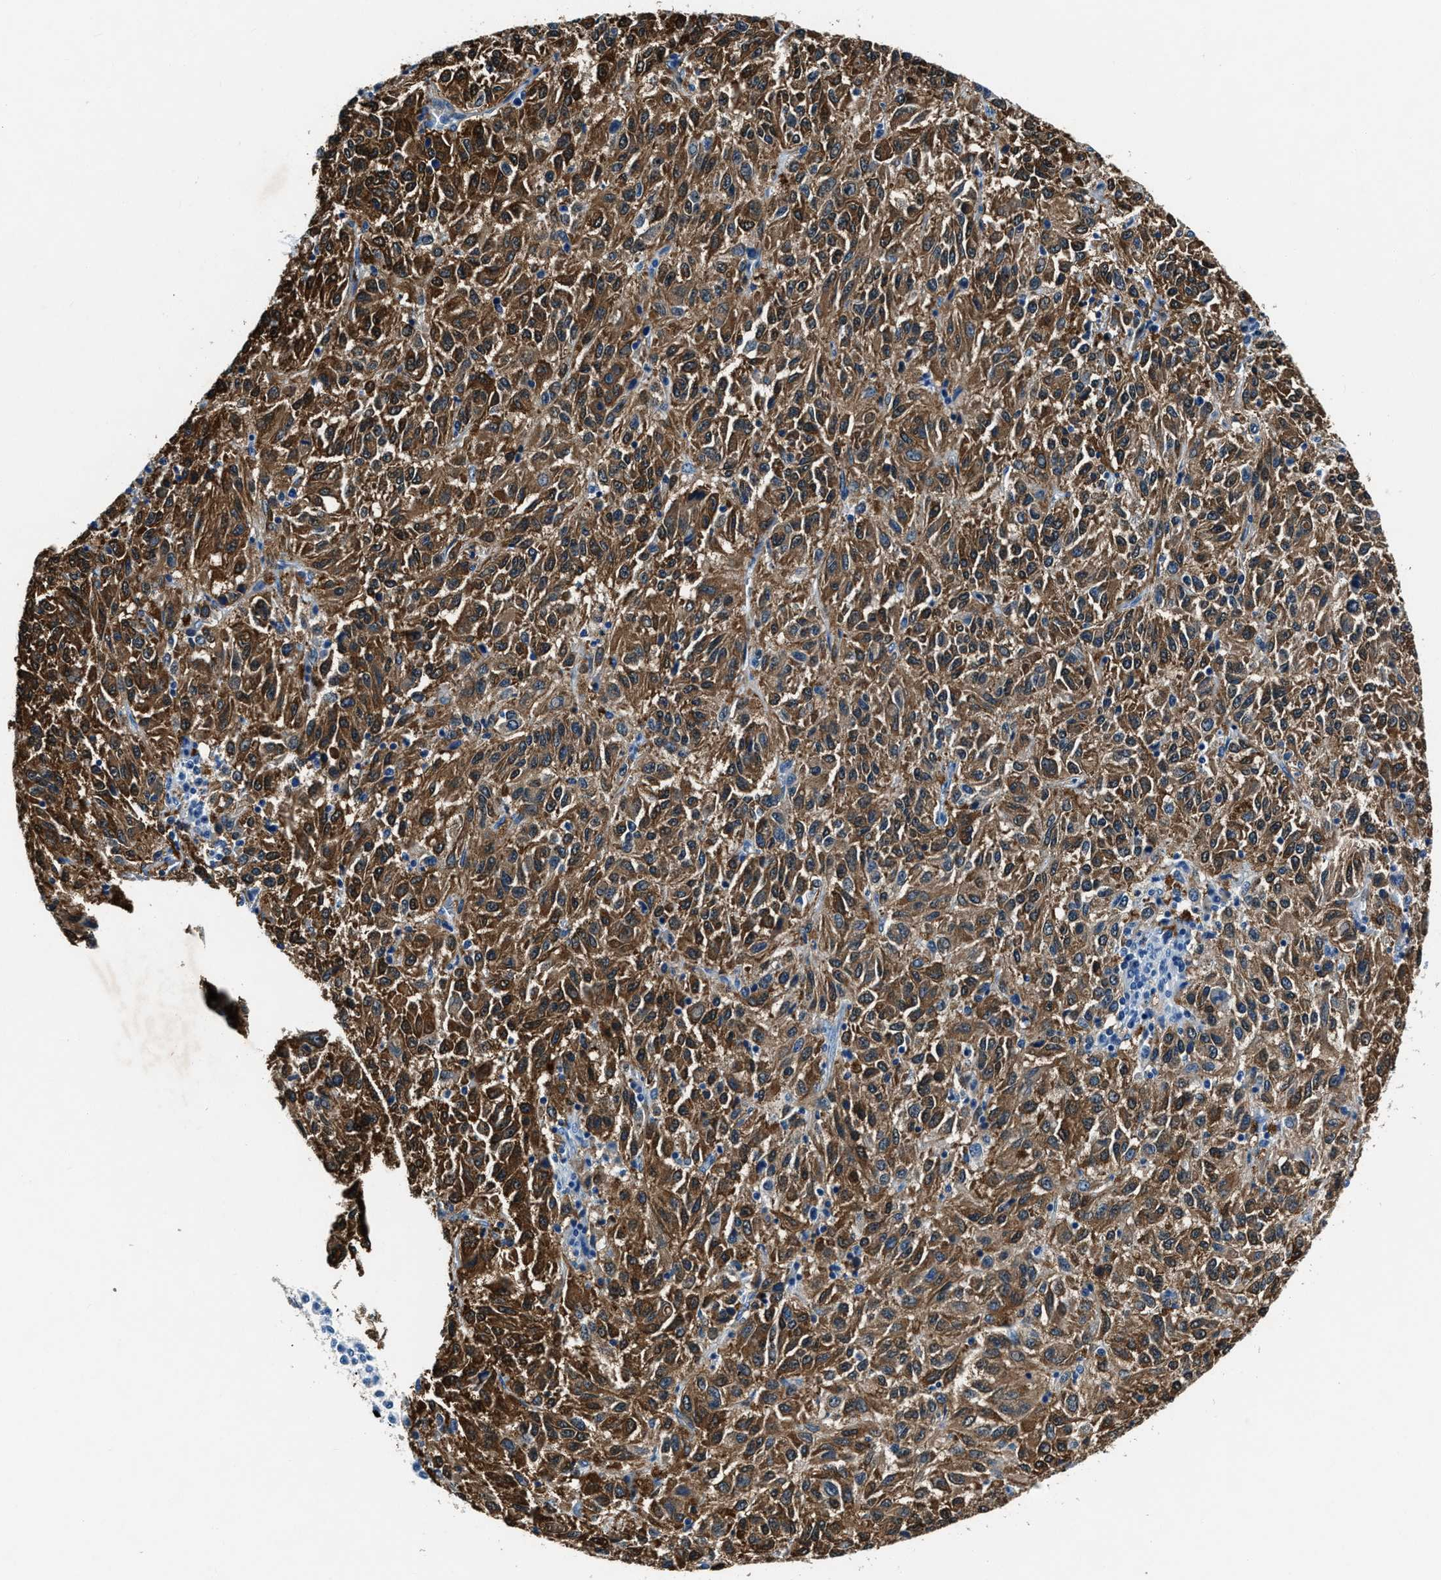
{"staining": {"intensity": "strong", "quantity": ">75%", "location": "cytoplasmic/membranous"}, "tissue": "melanoma", "cell_type": "Tumor cells", "image_type": "cancer", "snomed": [{"axis": "morphology", "description": "Malignant melanoma, Metastatic site"}, {"axis": "topography", "description": "Lung"}], "caption": "High-magnification brightfield microscopy of melanoma stained with DAB (brown) and counterstained with hematoxylin (blue). tumor cells exhibit strong cytoplasmic/membranous staining is appreciated in approximately>75% of cells. Nuclei are stained in blue.", "gene": "PTPDC1", "patient": {"sex": "male", "age": 64}}